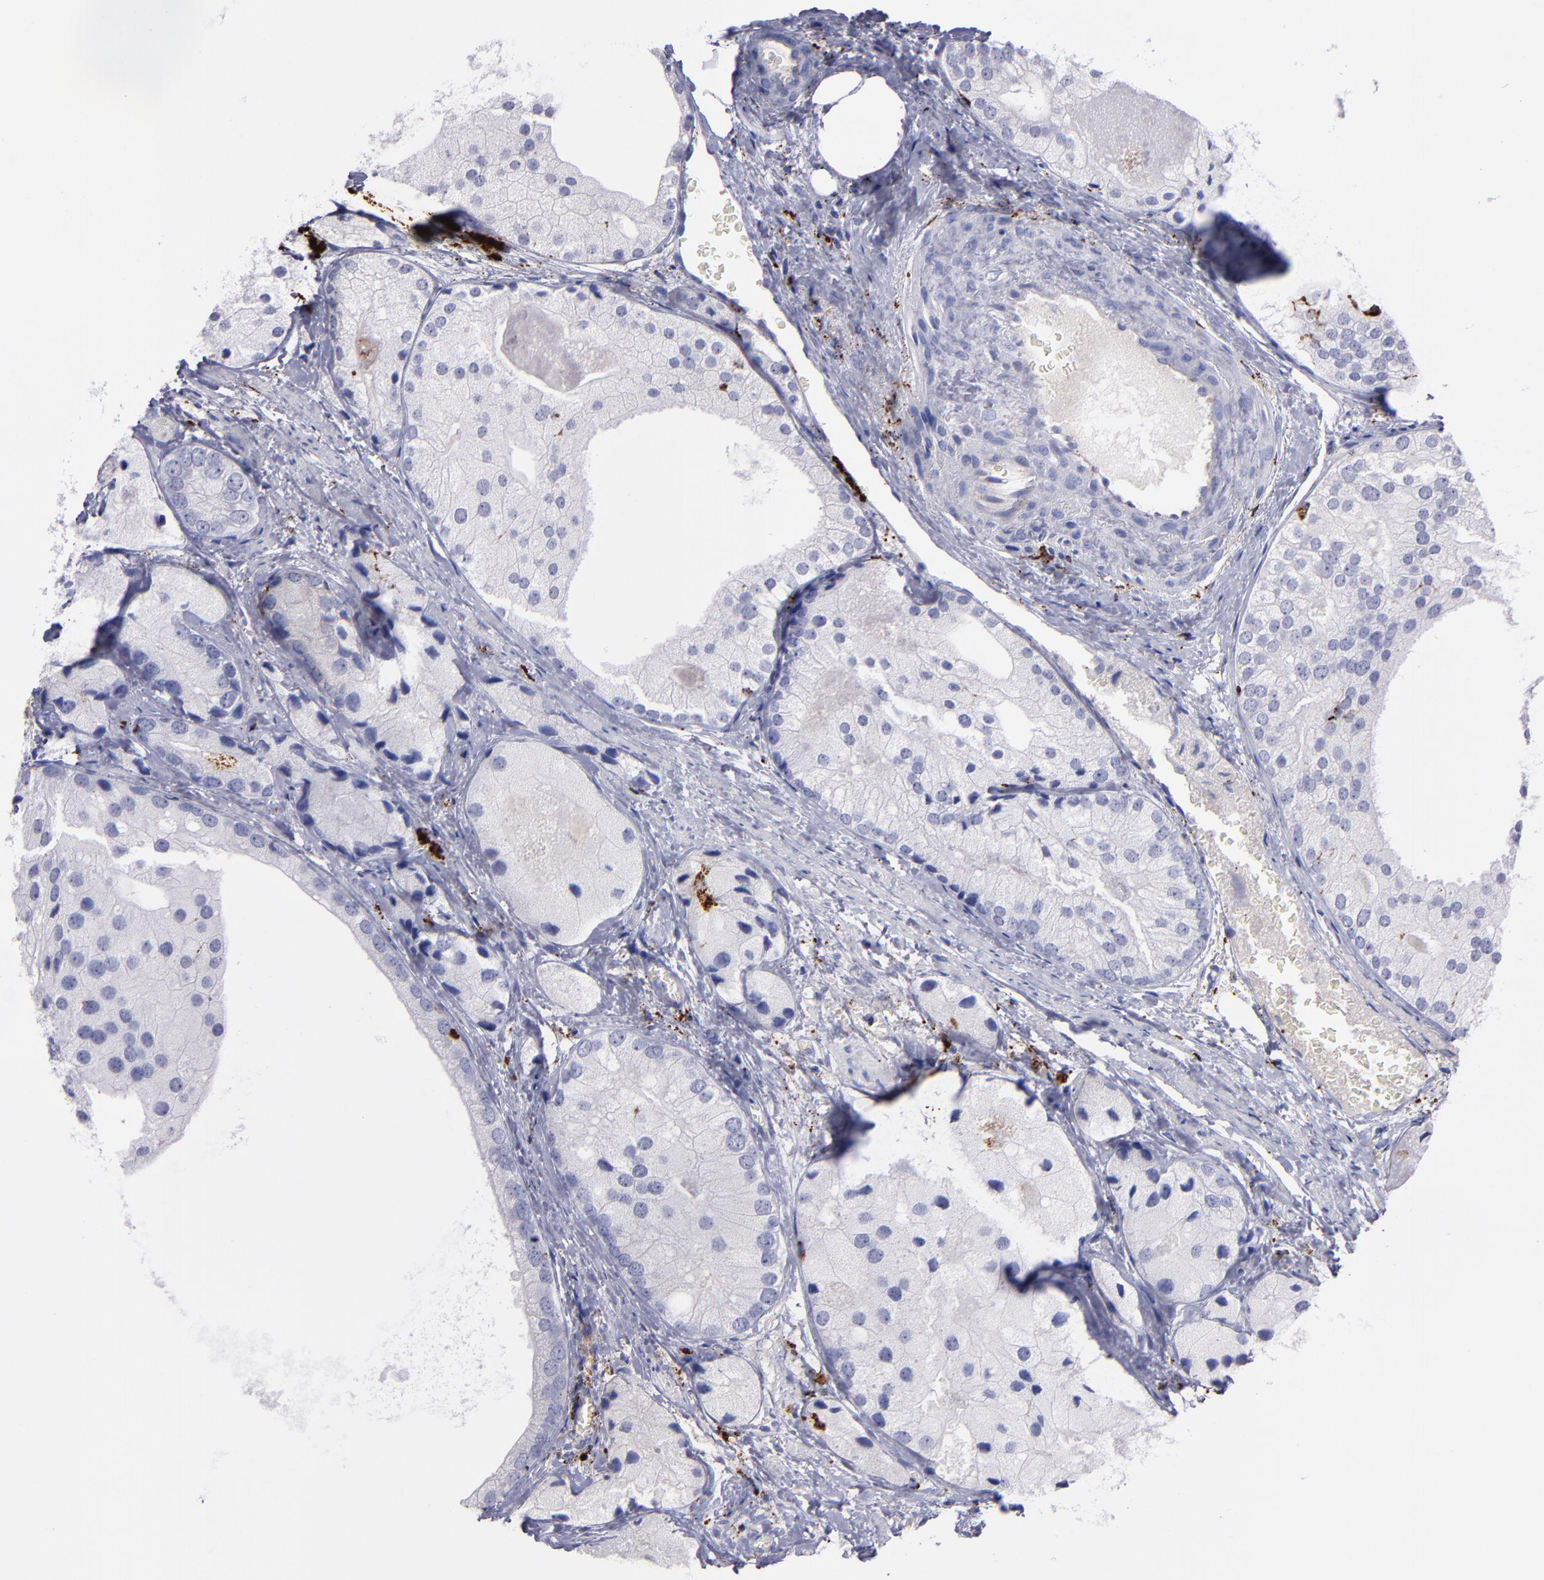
{"staining": {"intensity": "negative", "quantity": "none", "location": "none"}, "tissue": "prostate cancer", "cell_type": "Tumor cells", "image_type": "cancer", "snomed": [{"axis": "morphology", "description": "Adenocarcinoma, Low grade"}, {"axis": "topography", "description": "Prostate"}], "caption": "There is no significant expression in tumor cells of low-grade adenocarcinoma (prostate).", "gene": "CTSS", "patient": {"sex": "male", "age": 69}}